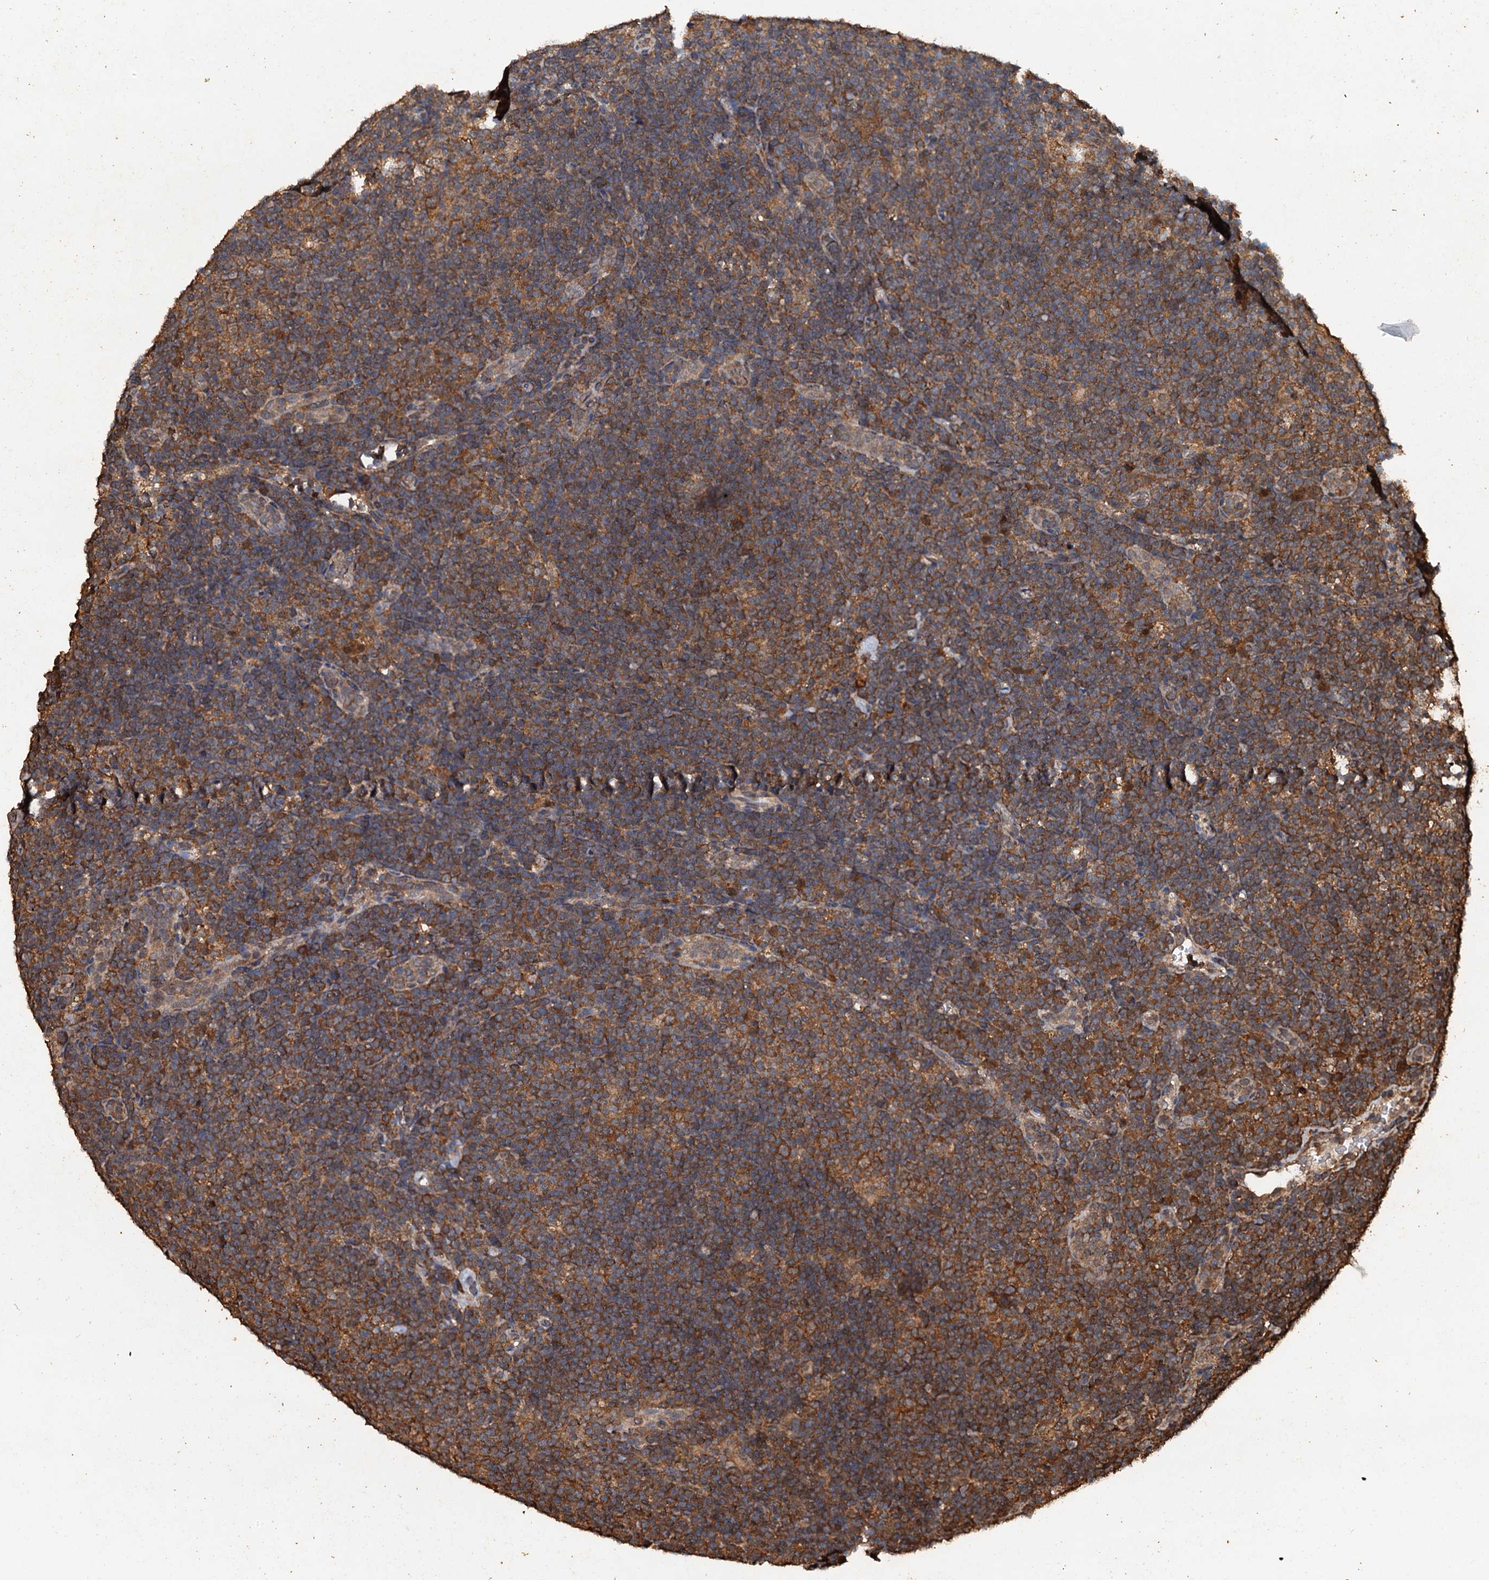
{"staining": {"intensity": "moderate", "quantity": ">75%", "location": "cytoplasmic/membranous"}, "tissue": "lymphoma", "cell_type": "Tumor cells", "image_type": "cancer", "snomed": [{"axis": "morphology", "description": "Hodgkin's disease, NOS"}, {"axis": "topography", "description": "Lymph node"}], "caption": "High-magnification brightfield microscopy of Hodgkin's disease stained with DAB (3,3'-diaminobenzidine) (brown) and counterstained with hematoxylin (blue). tumor cells exhibit moderate cytoplasmic/membranous staining is identified in approximately>75% of cells. (DAB (3,3'-diaminobenzidine) IHC with brightfield microscopy, high magnification).", "gene": "PSMD9", "patient": {"sex": "female", "age": 57}}